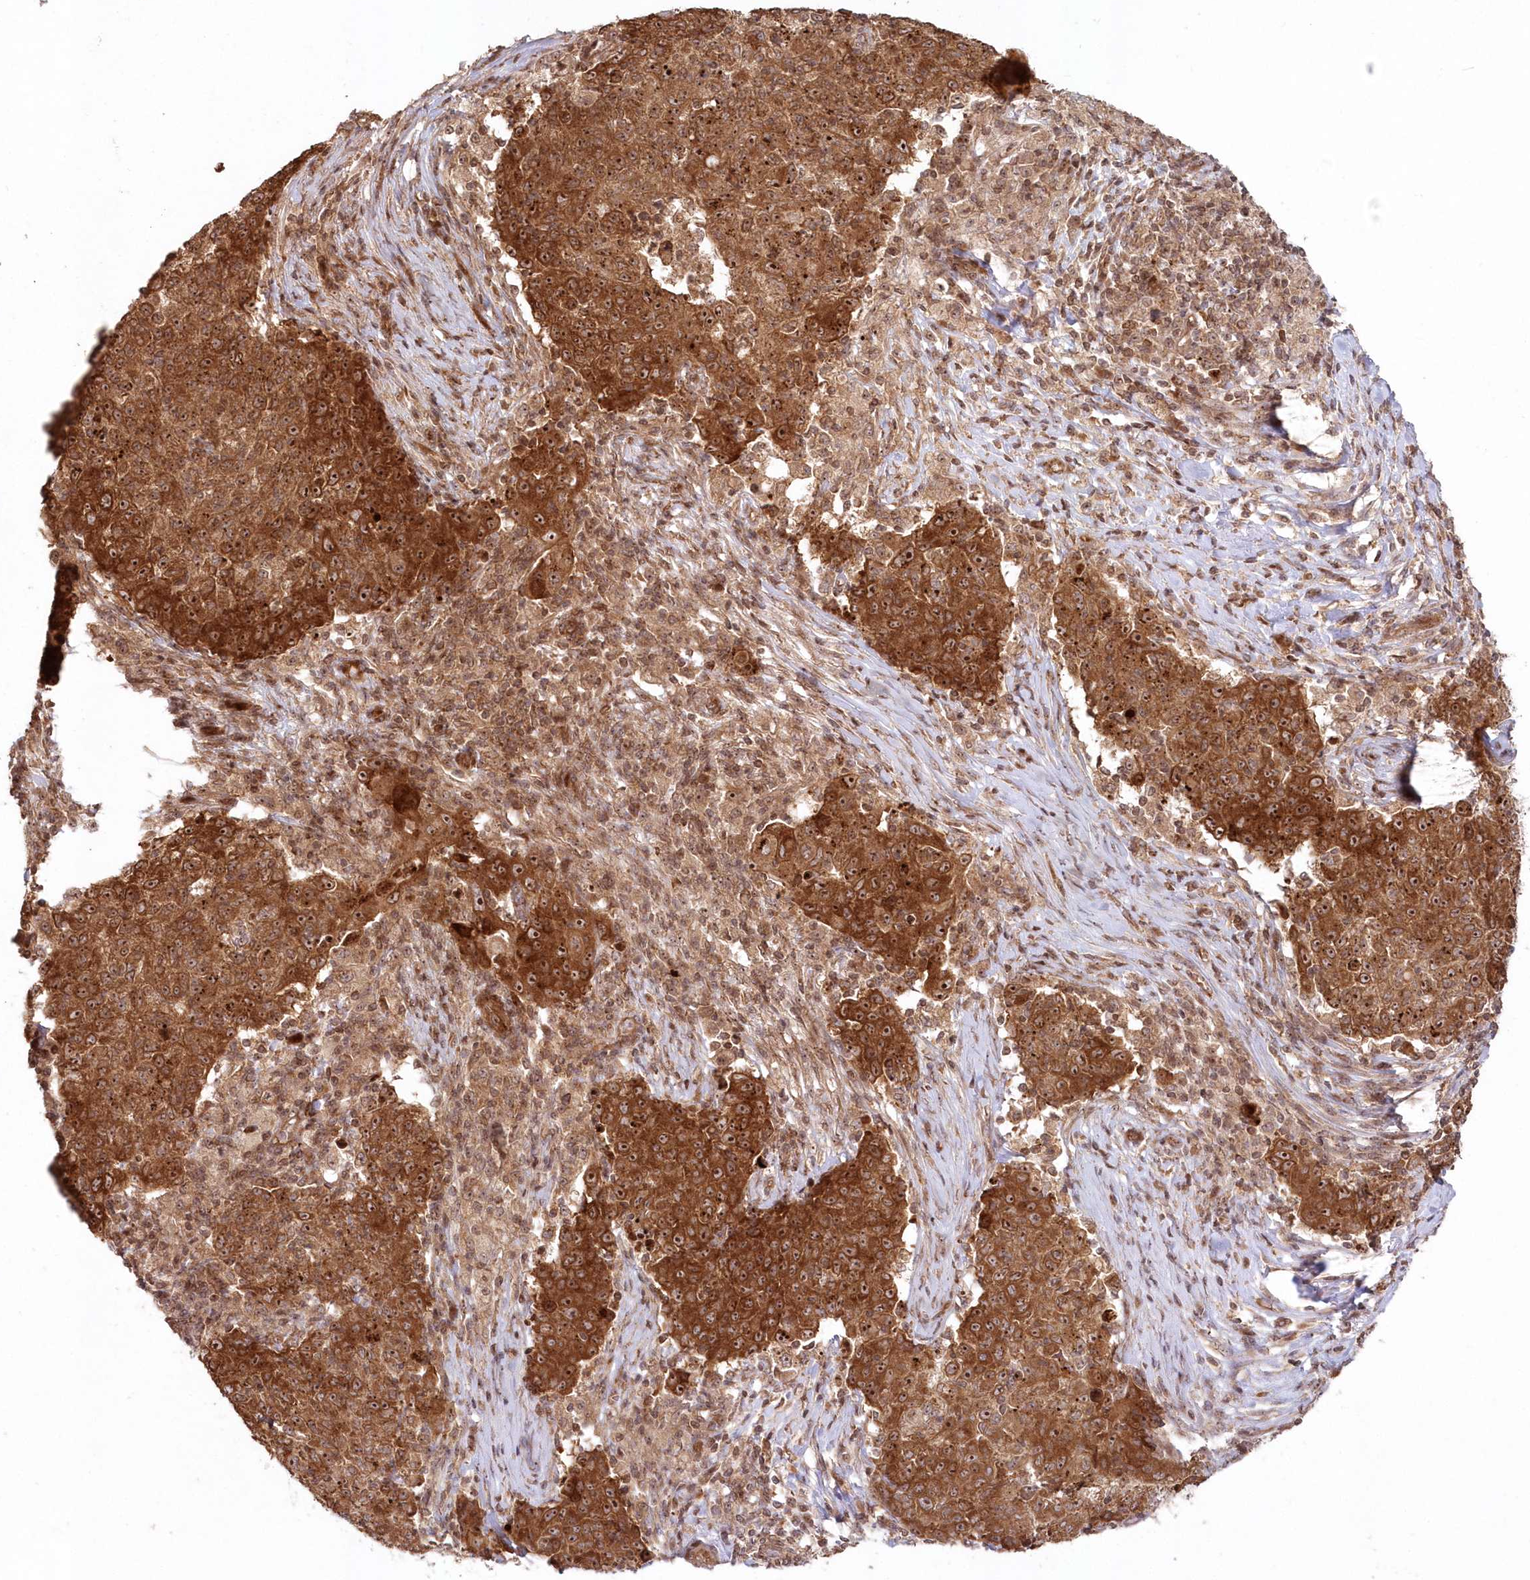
{"staining": {"intensity": "strong", "quantity": ">75%", "location": "cytoplasmic/membranous,nuclear"}, "tissue": "ovarian cancer", "cell_type": "Tumor cells", "image_type": "cancer", "snomed": [{"axis": "morphology", "description": "Carcinoma, endometroid"}, {"axis": "topography", "description": "Ovary"}], "caption": "Protein expression analysis of human ovarian cancer reveals strong cytoplasmic/membranous and nuclear expression in approximately >75% of tumor cells.", "gene": "SERINC1", "patient": {"sex": "female", "age": 42}}